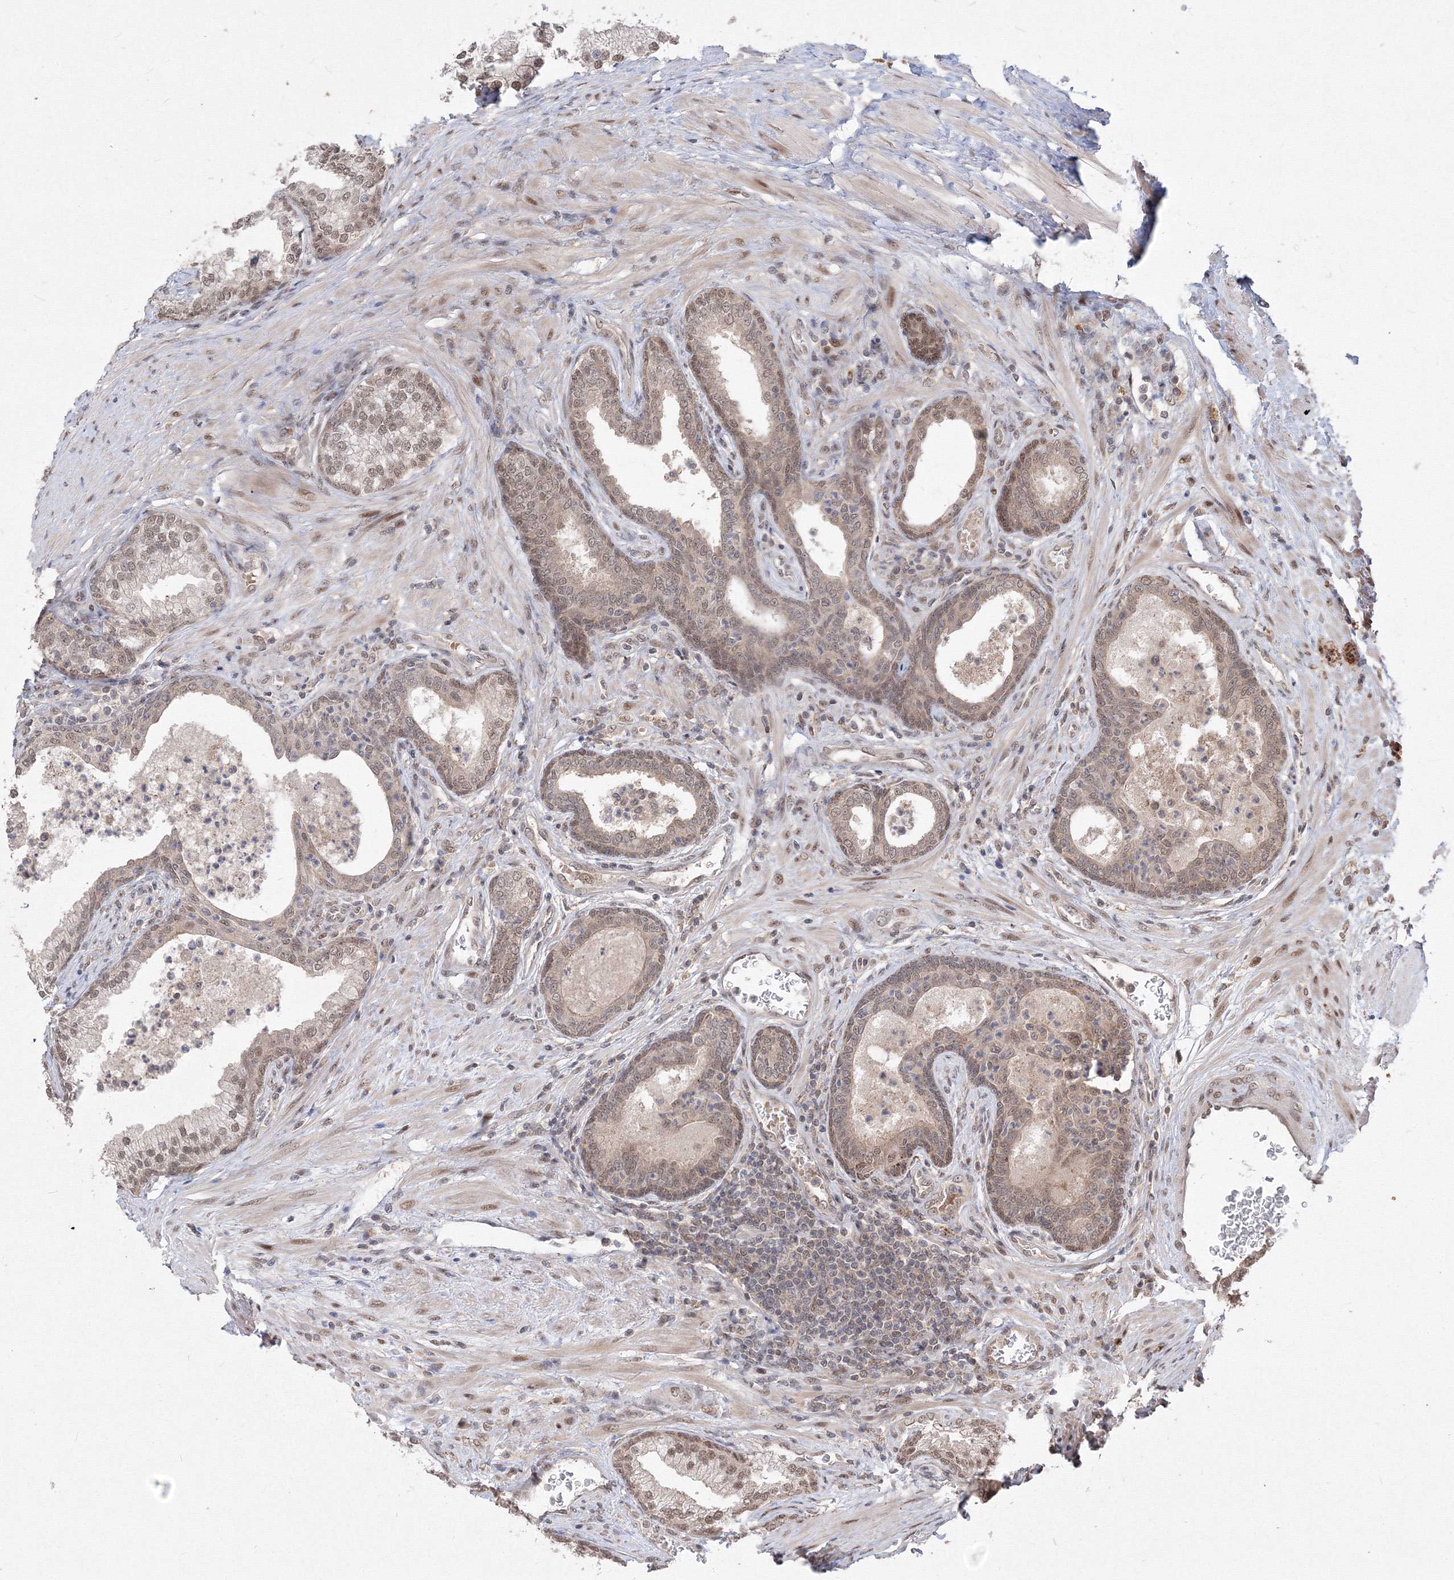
{"staining": {"intensity": "moderate", "quantity": ">75%", "location": "cytoplasmic/membranous,nuclear"}, "tissue": "prostate", "cell_type": "Glandular cells", "image_type": "normal", "snomed": [{"axis": "morphology", "description": "Normal tissue, NOS"}, {"axis": "topography", "description": "Prostate"}], "caption": "IHC (DAB) staining of unremarkable human prostate reveals moderate cytoplasmic/membranous,nuclear protein positivity in about >75% of glandular cells. The staining is performed using DAB brown chromogen to label protein expression. The nuclei are counter-stained blue using hematoxylin.", "gene": "COPS4", "patient": {"sex": "male", "age": 76}}